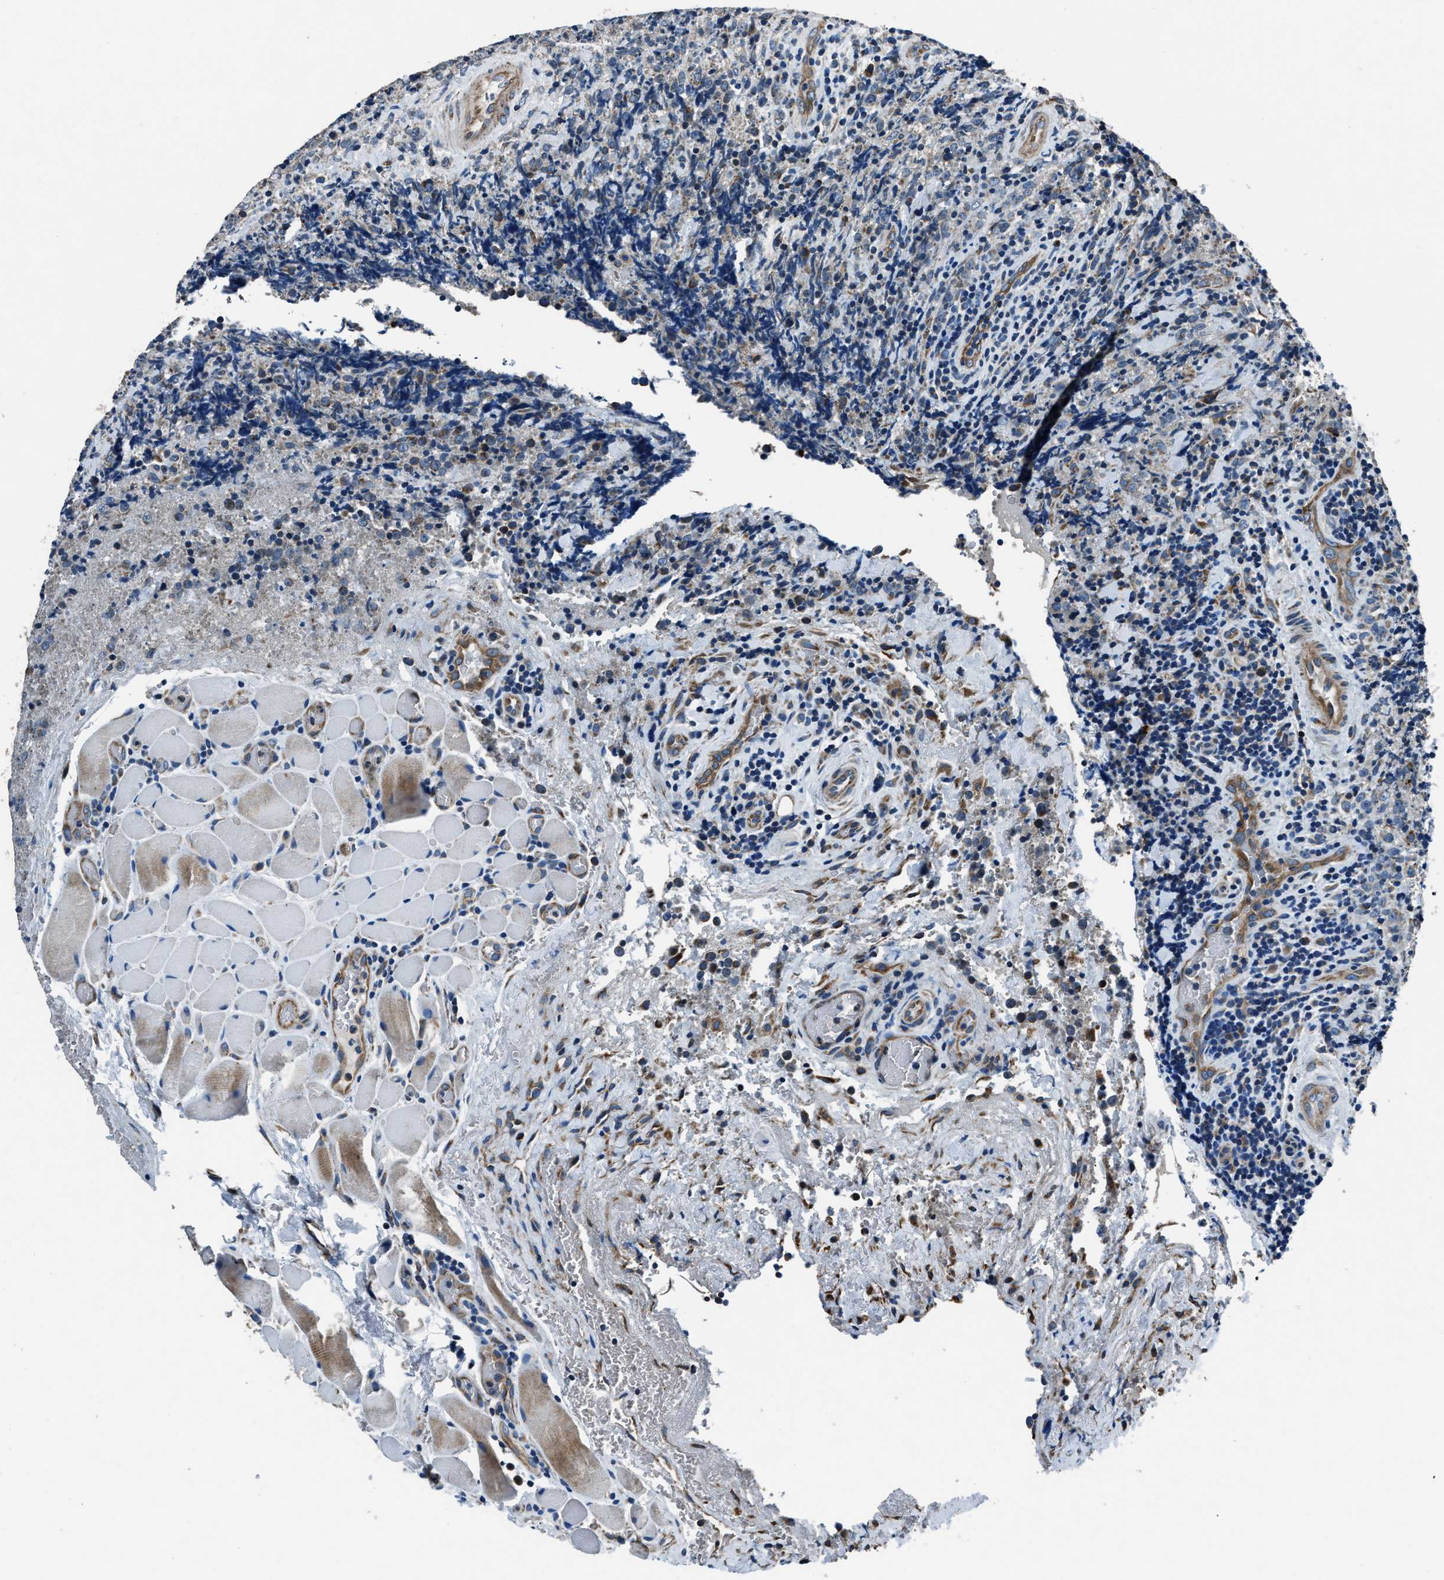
{"staining": {"intensity": "negative", "quantity": "none", "location": "none"}, "tissue": "lymphoma", "cell_type": "Tumor cells", "image_type": "cancer", "snomed": [{"axis": "morphology", "description": "Malignant lymphoma, non-Hodgkin's type, High grade"}, {"axis": "topography", "description": "Tonsil"}], "caption": "Tumor cells show no significant staining in lymphoma.", "gene": "OGDH", "patient": {"sex": "female", "age": 36}}